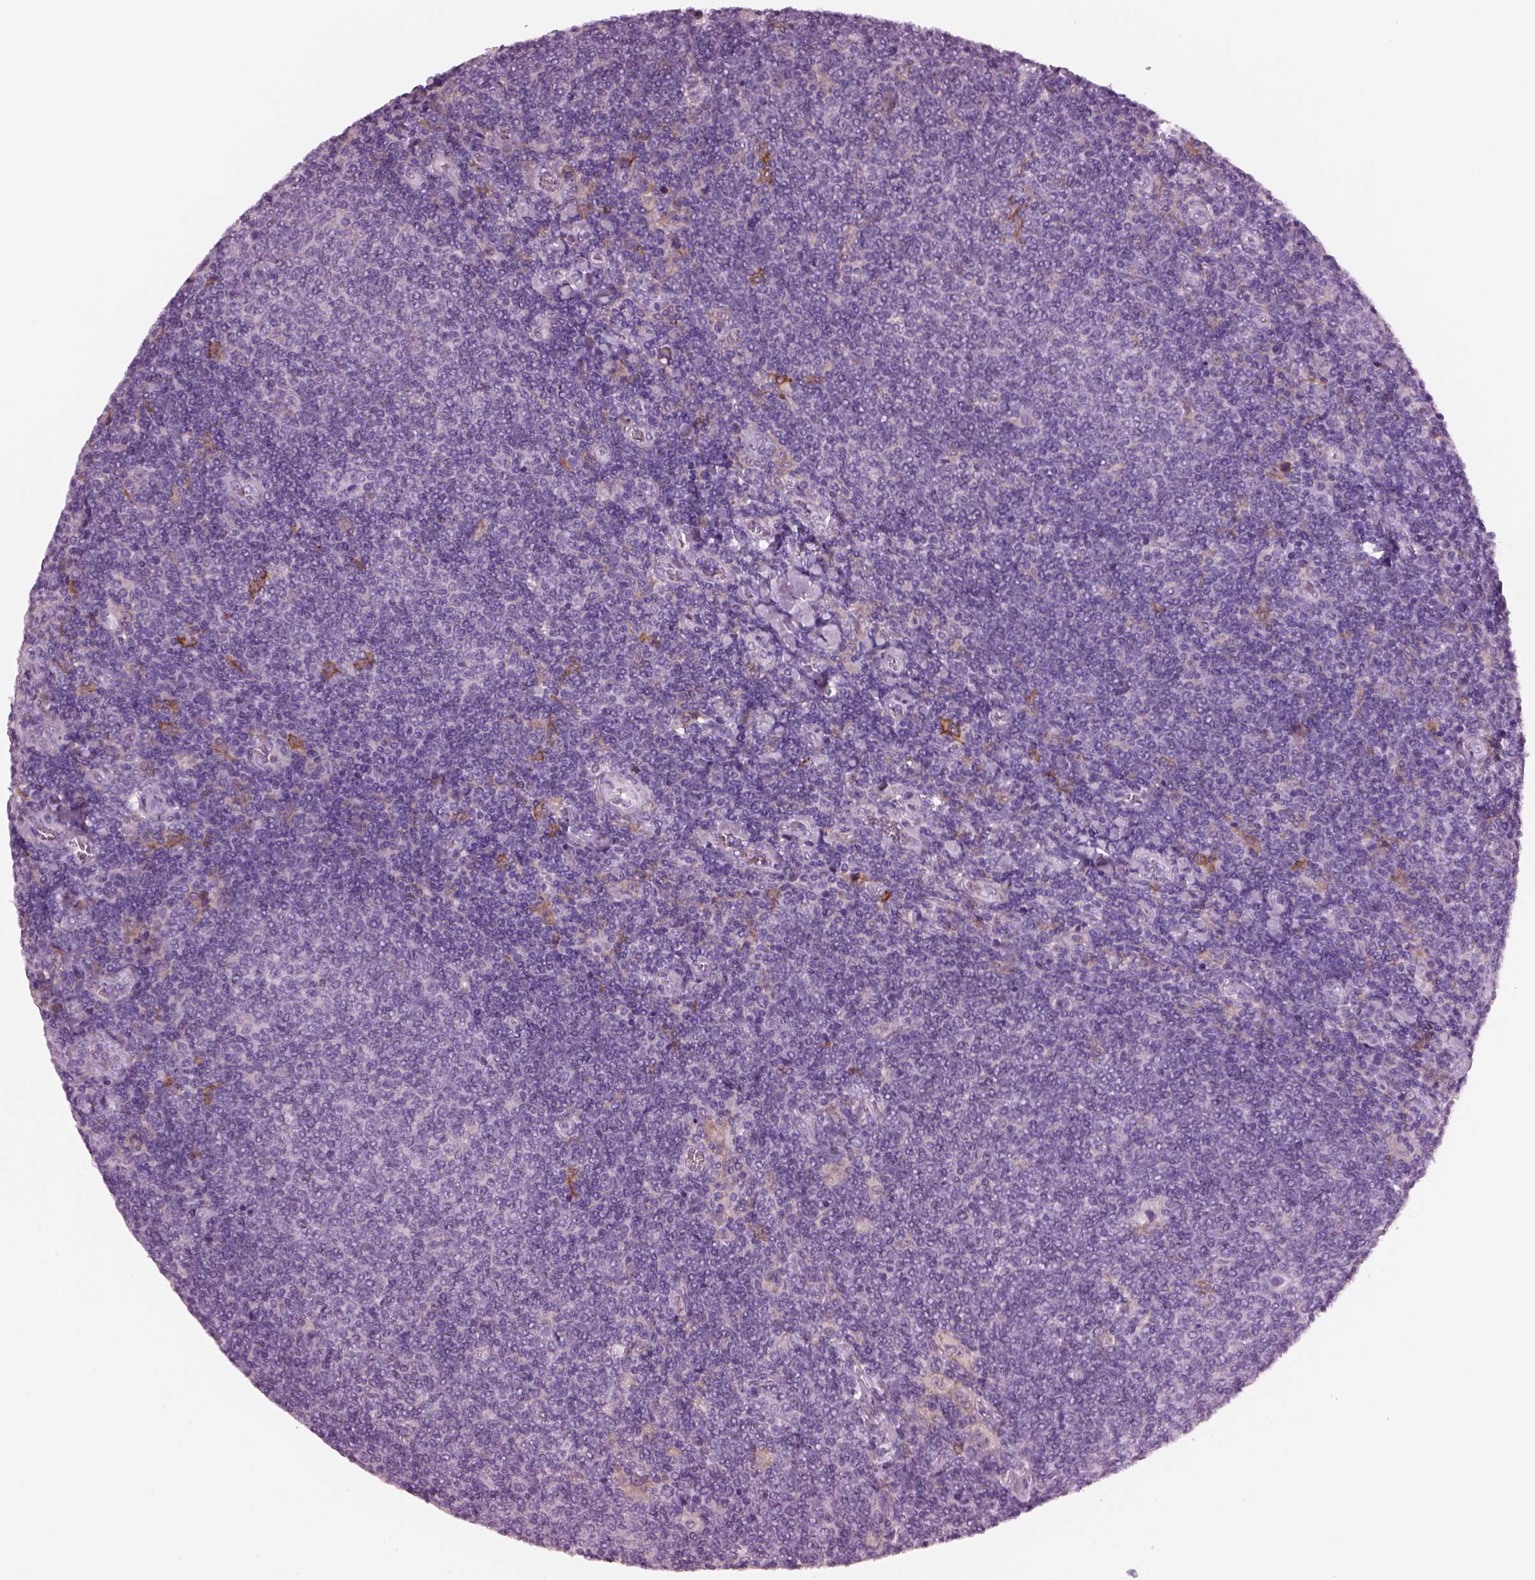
{"staining": {"intensity": "negative", "quantity": "none", "location": "none"}, "tissue": "lymphoma", "cell_type": "Tumor cells", "image_type": "cancer", "snomed": [{"axis": "morphology", "description": "Malignant lymphoma, non-Hodgkin's type, Low grade"}, {"axis": "topography", "description": "Lymph node"}], "caption": "Malignant lymphoma, non-Hodgkin's type (low-grade) stained for a protein using immunohistochemistry (IHC) reveals no staining tumor cells.", "gene": "SHTN1", "patient": {"sex": "male", "age": 52}}